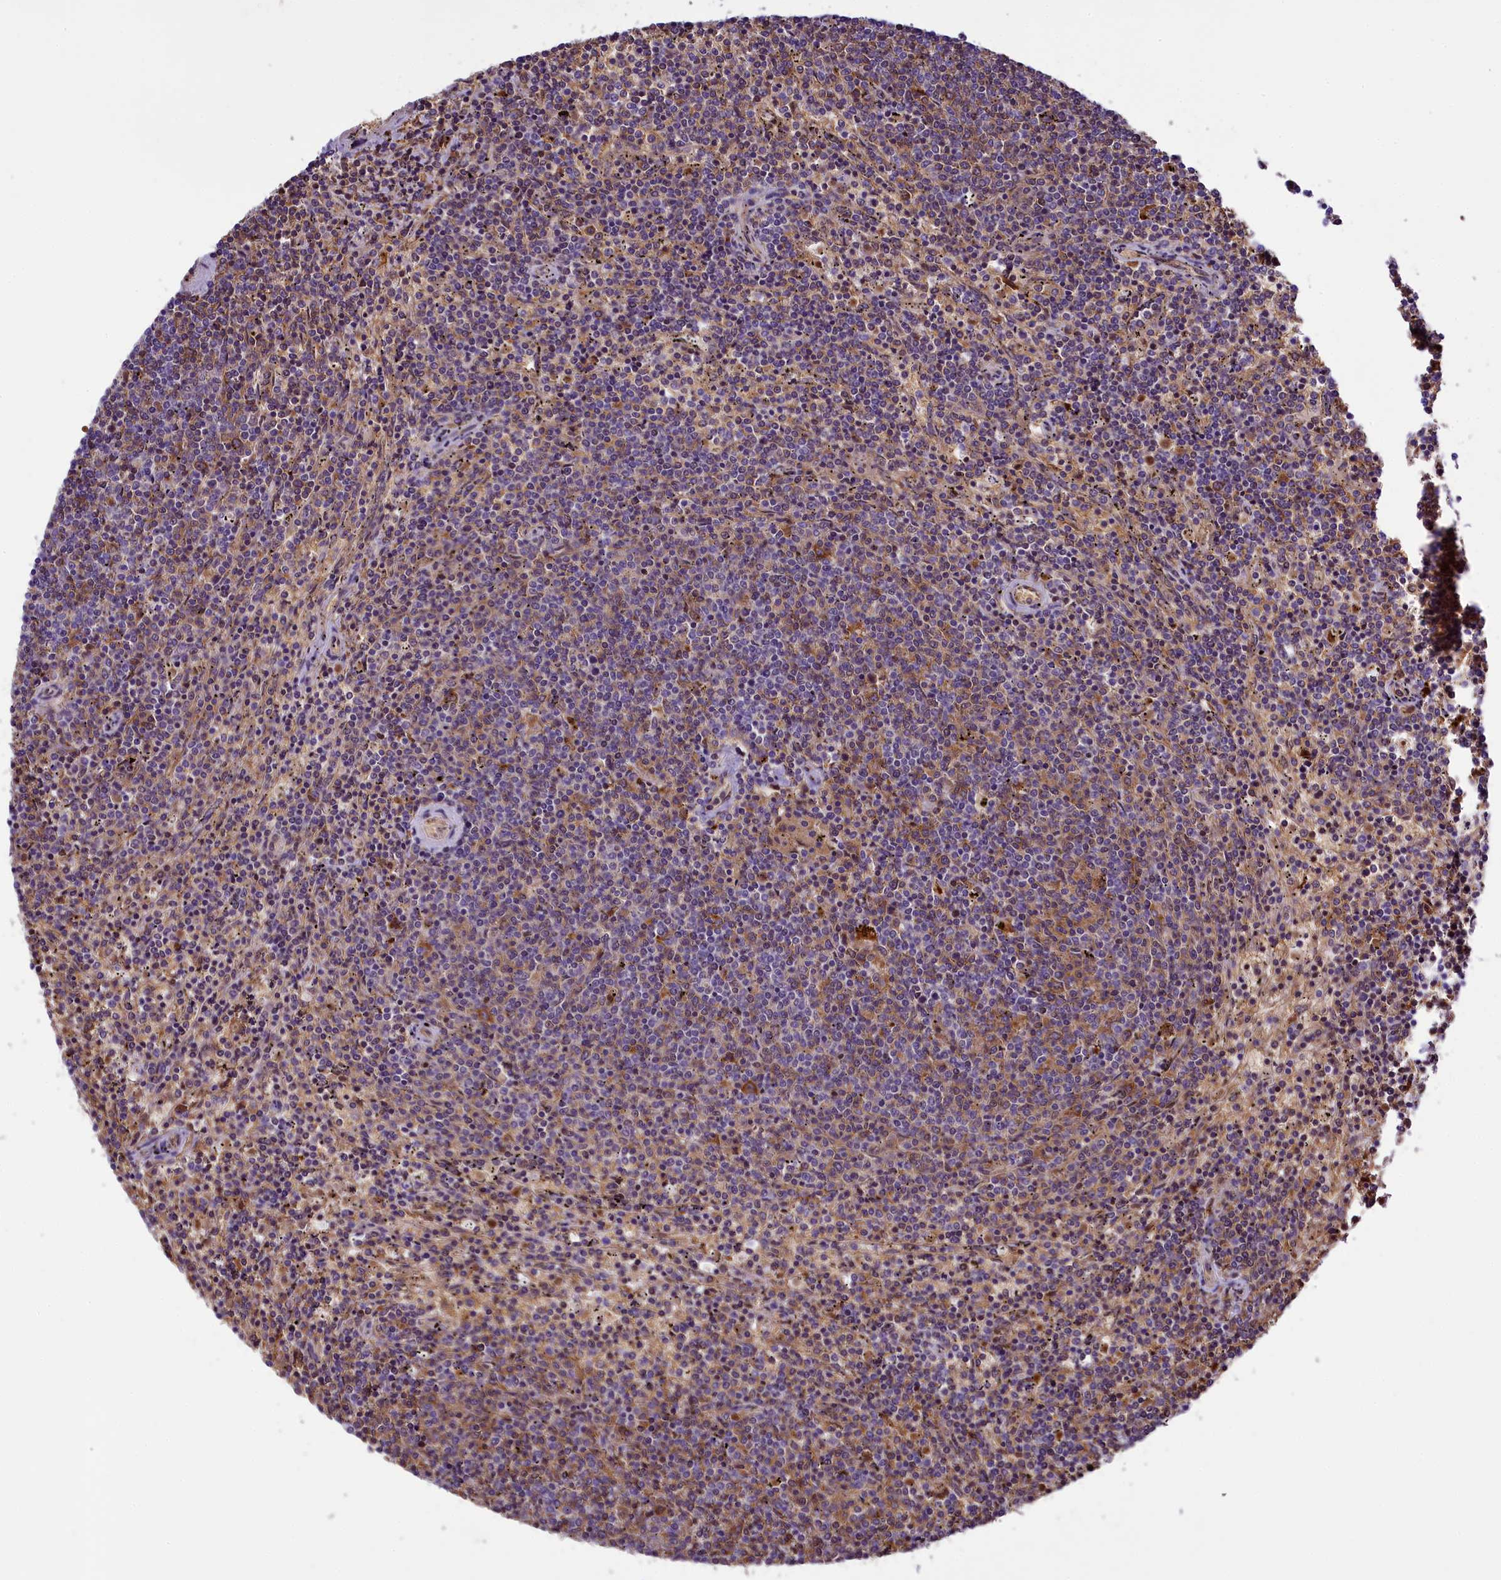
{"staining": {"intensity": "moderate", "quantity": "<25%", "location": "cytoplasmic/membranous"}, "tissue": "lymphoma", "cell_type": "Tumor cells", "image_type": "cancer", "snomed": [{"axis": "morphology", "description": "Malignant lymphoma, non-Hodgkin's type, Low grade"}, {"axis": "topography", "description": "Spleen"}], "caption": "IHC staining of lymphoma, which reveals low levels of moderate cytoplasmic/membranous staining in about <25% of tumor cells indicating moderate cytoplasmic/membranous protein expression. The staining was performed using DAB (3,3'-diaminobenzidine) (brown) for protein detection and nuclei were counterstained in hematoxylin (blue).", "gene": "LARP4", "patient": {"sex": "female", "age": 50}}